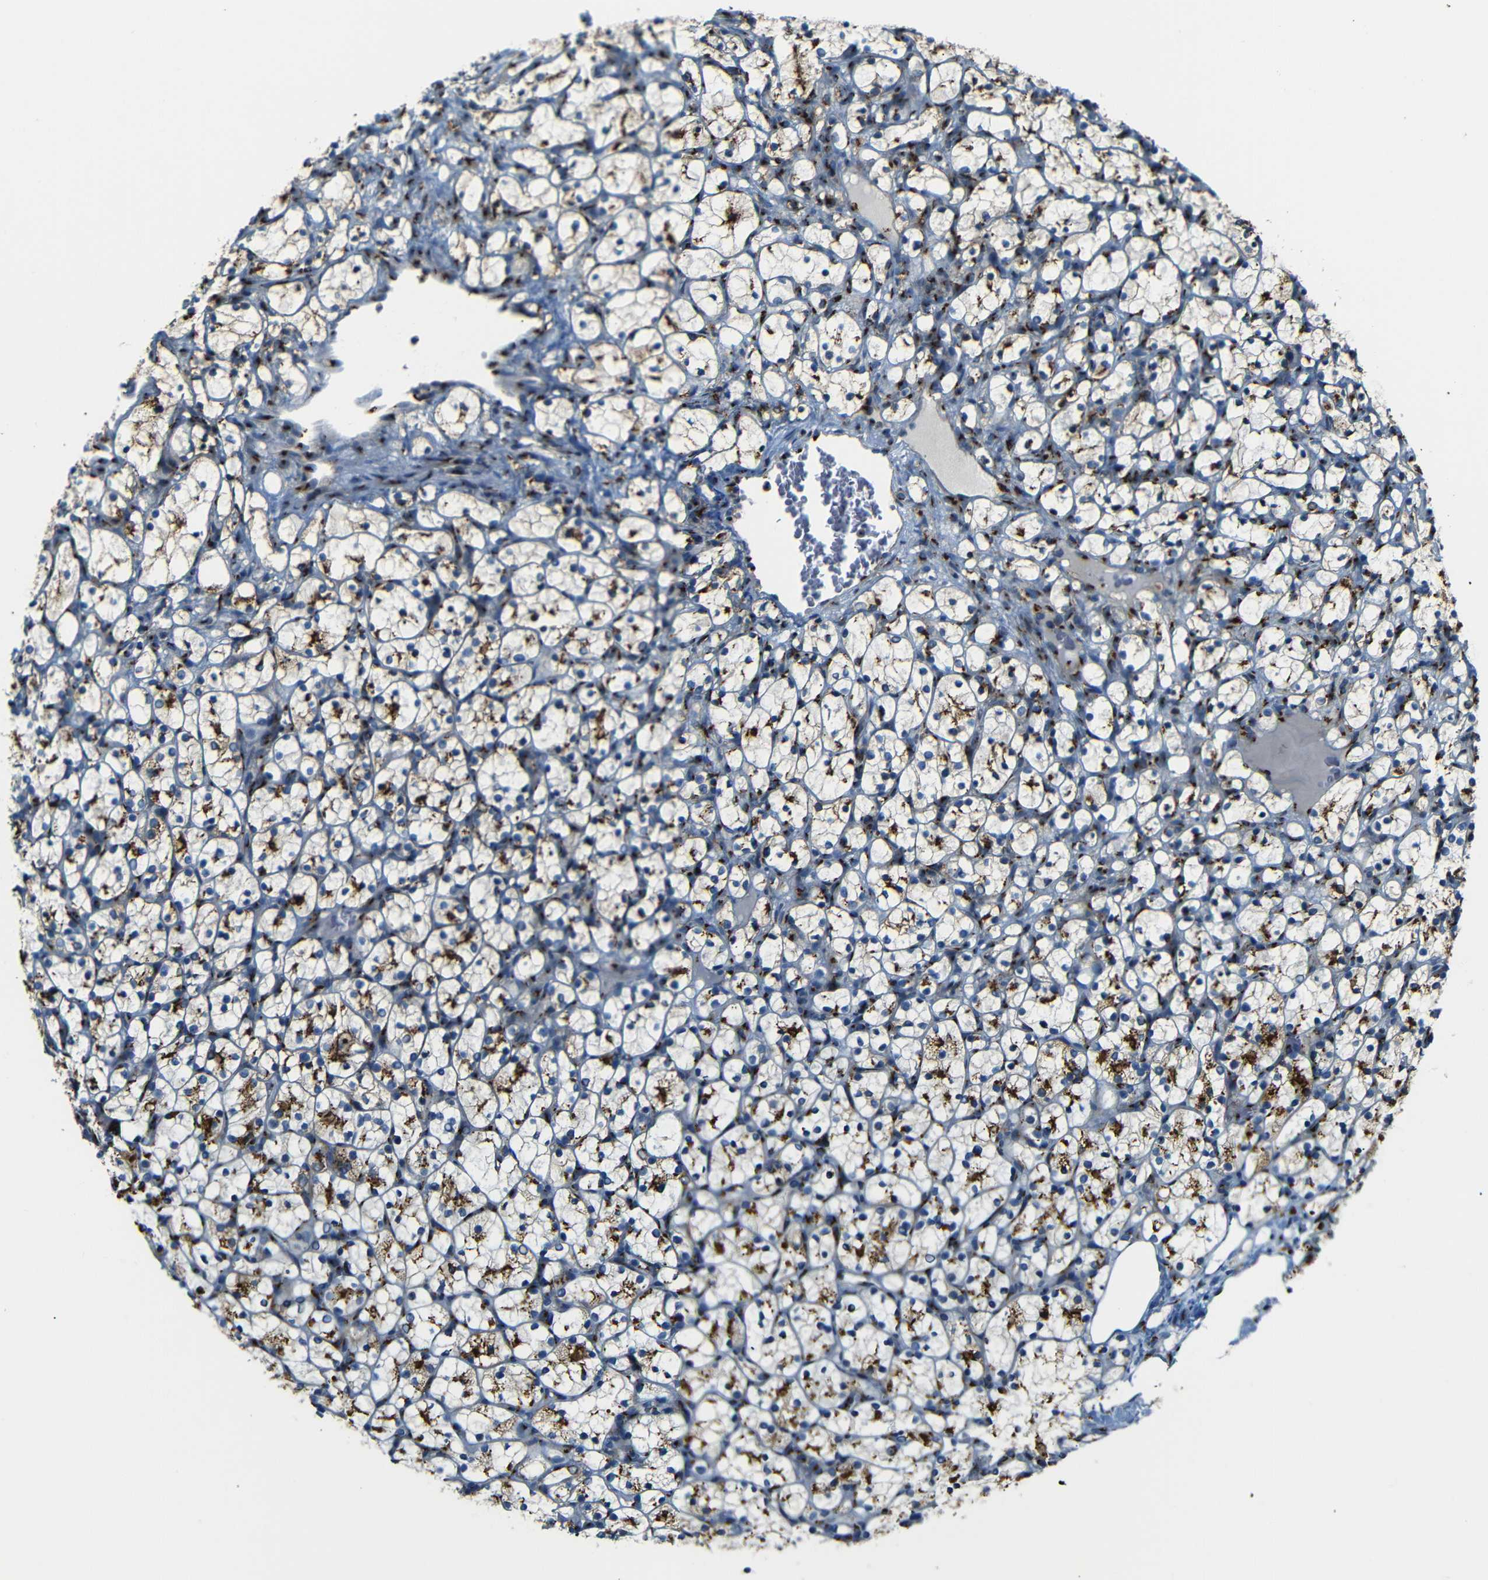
{"staining": {"intensity": "strong", "quantity": ">75%", "location": "cytoplasmic/membranous"}, "tissue": "renal cancer", "cell_type": "Tumor cells", "image_type": "cancer", "snomed": [{"axis": "morphology", "description": "Adenocarcinoma, NOS"}, {"axis": "topography", "description": "Kidney"}], "caption": "Immunohistochemistry (IHC) staining of renal cancer (adenocarcinoma), which demonstrates high levels of strong cytoplasmic/membranous staining in approximately >75% of tumor cells indicating strong cytoplasmic/membranous protein staining. The staining was performed using DAB (3,3'-diaminobenzidine) (brown) for protein detection and nuclei were counterstained in hematoxylin (blue).", "gene": "TGOLN2", "patient": {"sex": "female", "age": 69}}